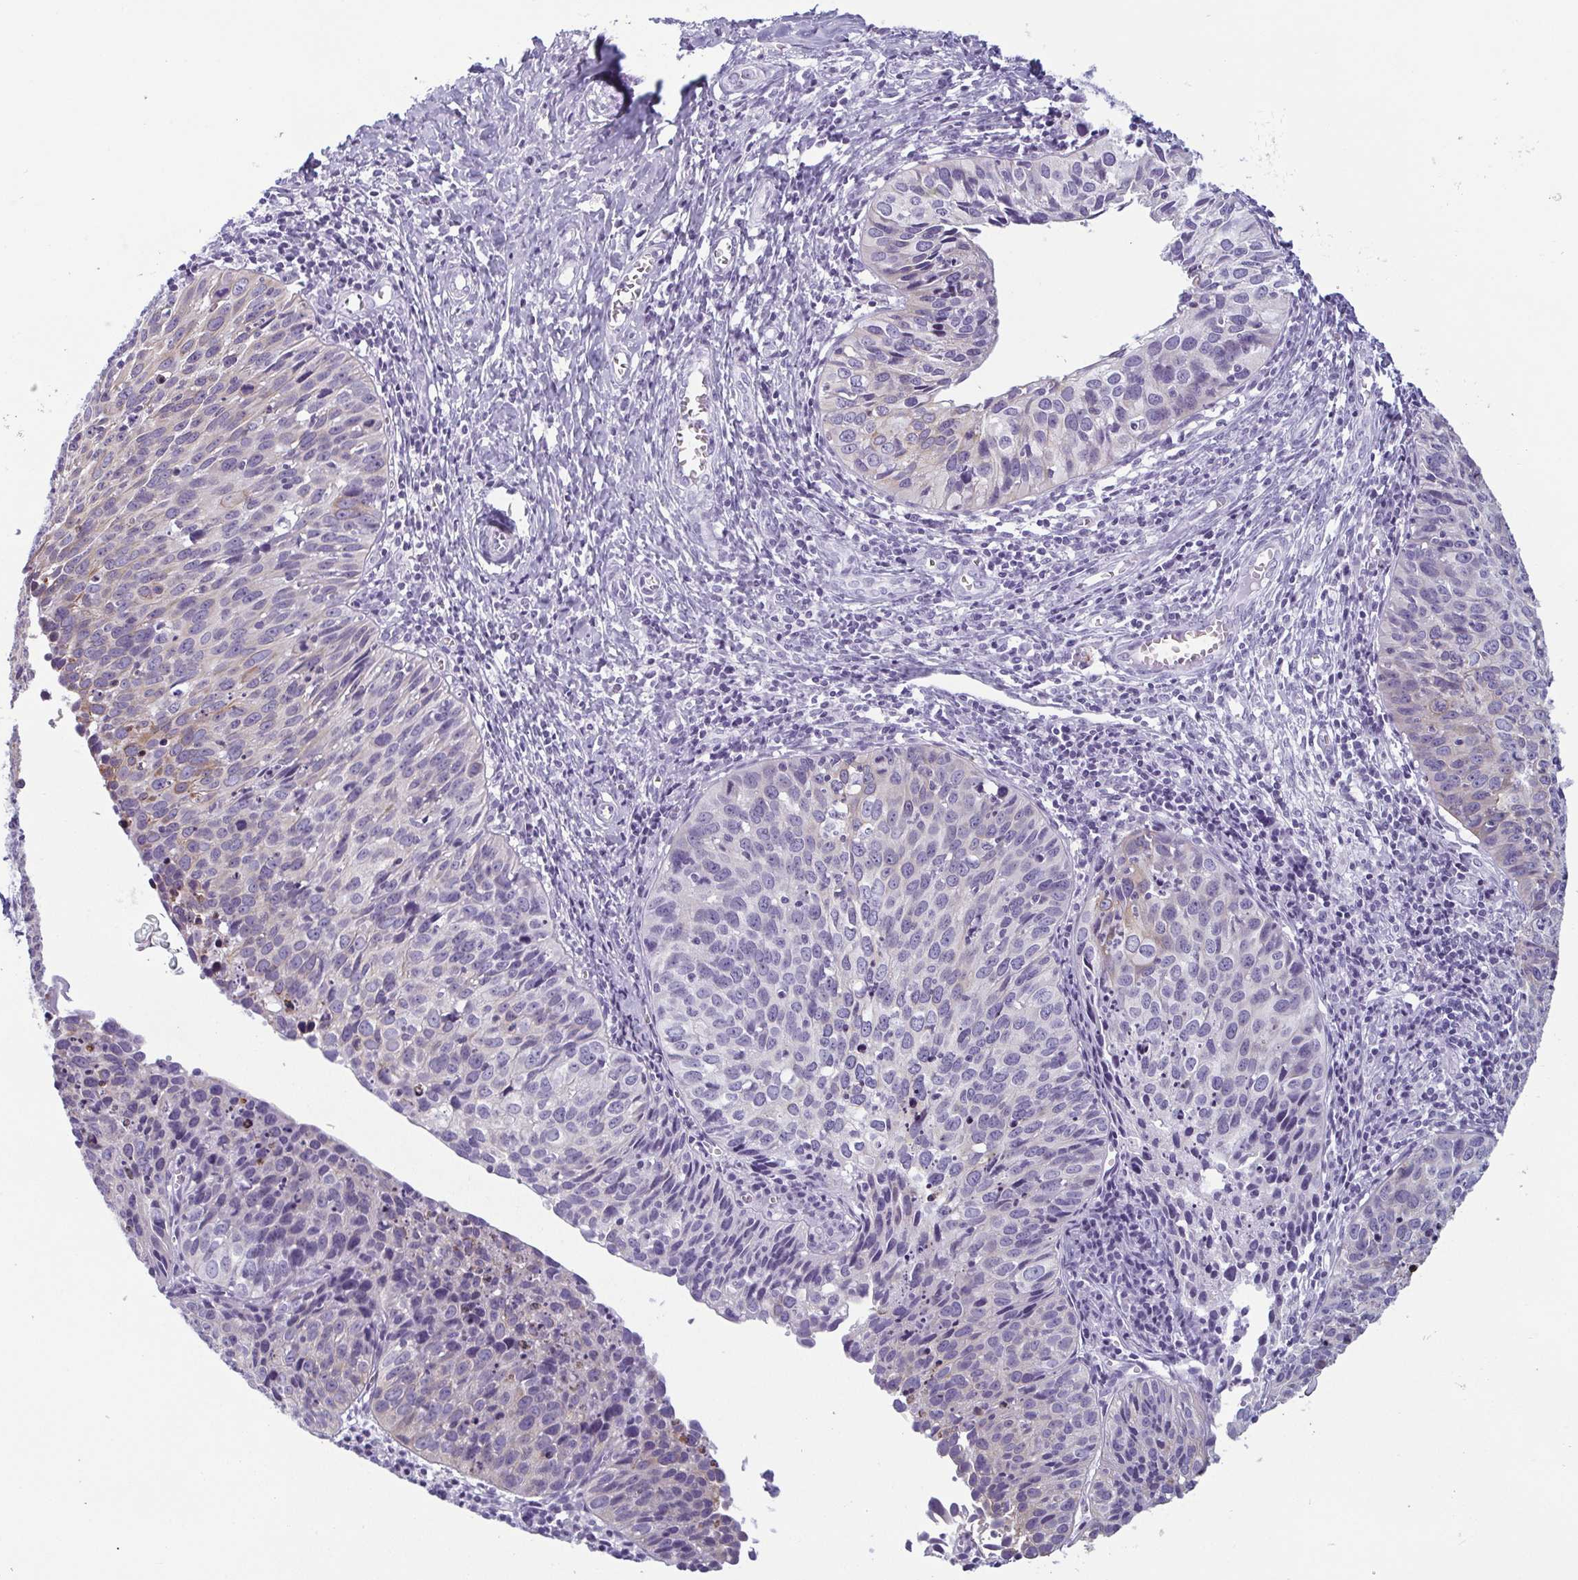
{"staining": {"intensity": "weak", "quantity": "<25%", "location": "cytoplasmic/membranous"}, "tissue": "cervical cancer", "cell_type": "Tumor cells", "image_type": "cancer", "snomed": [{"axis": "morphology", "description": "Squamous cell carcinoma, NOS"}, {"axis": "topography", "description": "Cervix"}], "caption": "A photomicrograph of human cervical squamous cell carcinoma is negative for staining in tumor cells.", "gene": "KRT78", "patient": {"sex": "female", "age": 31}}